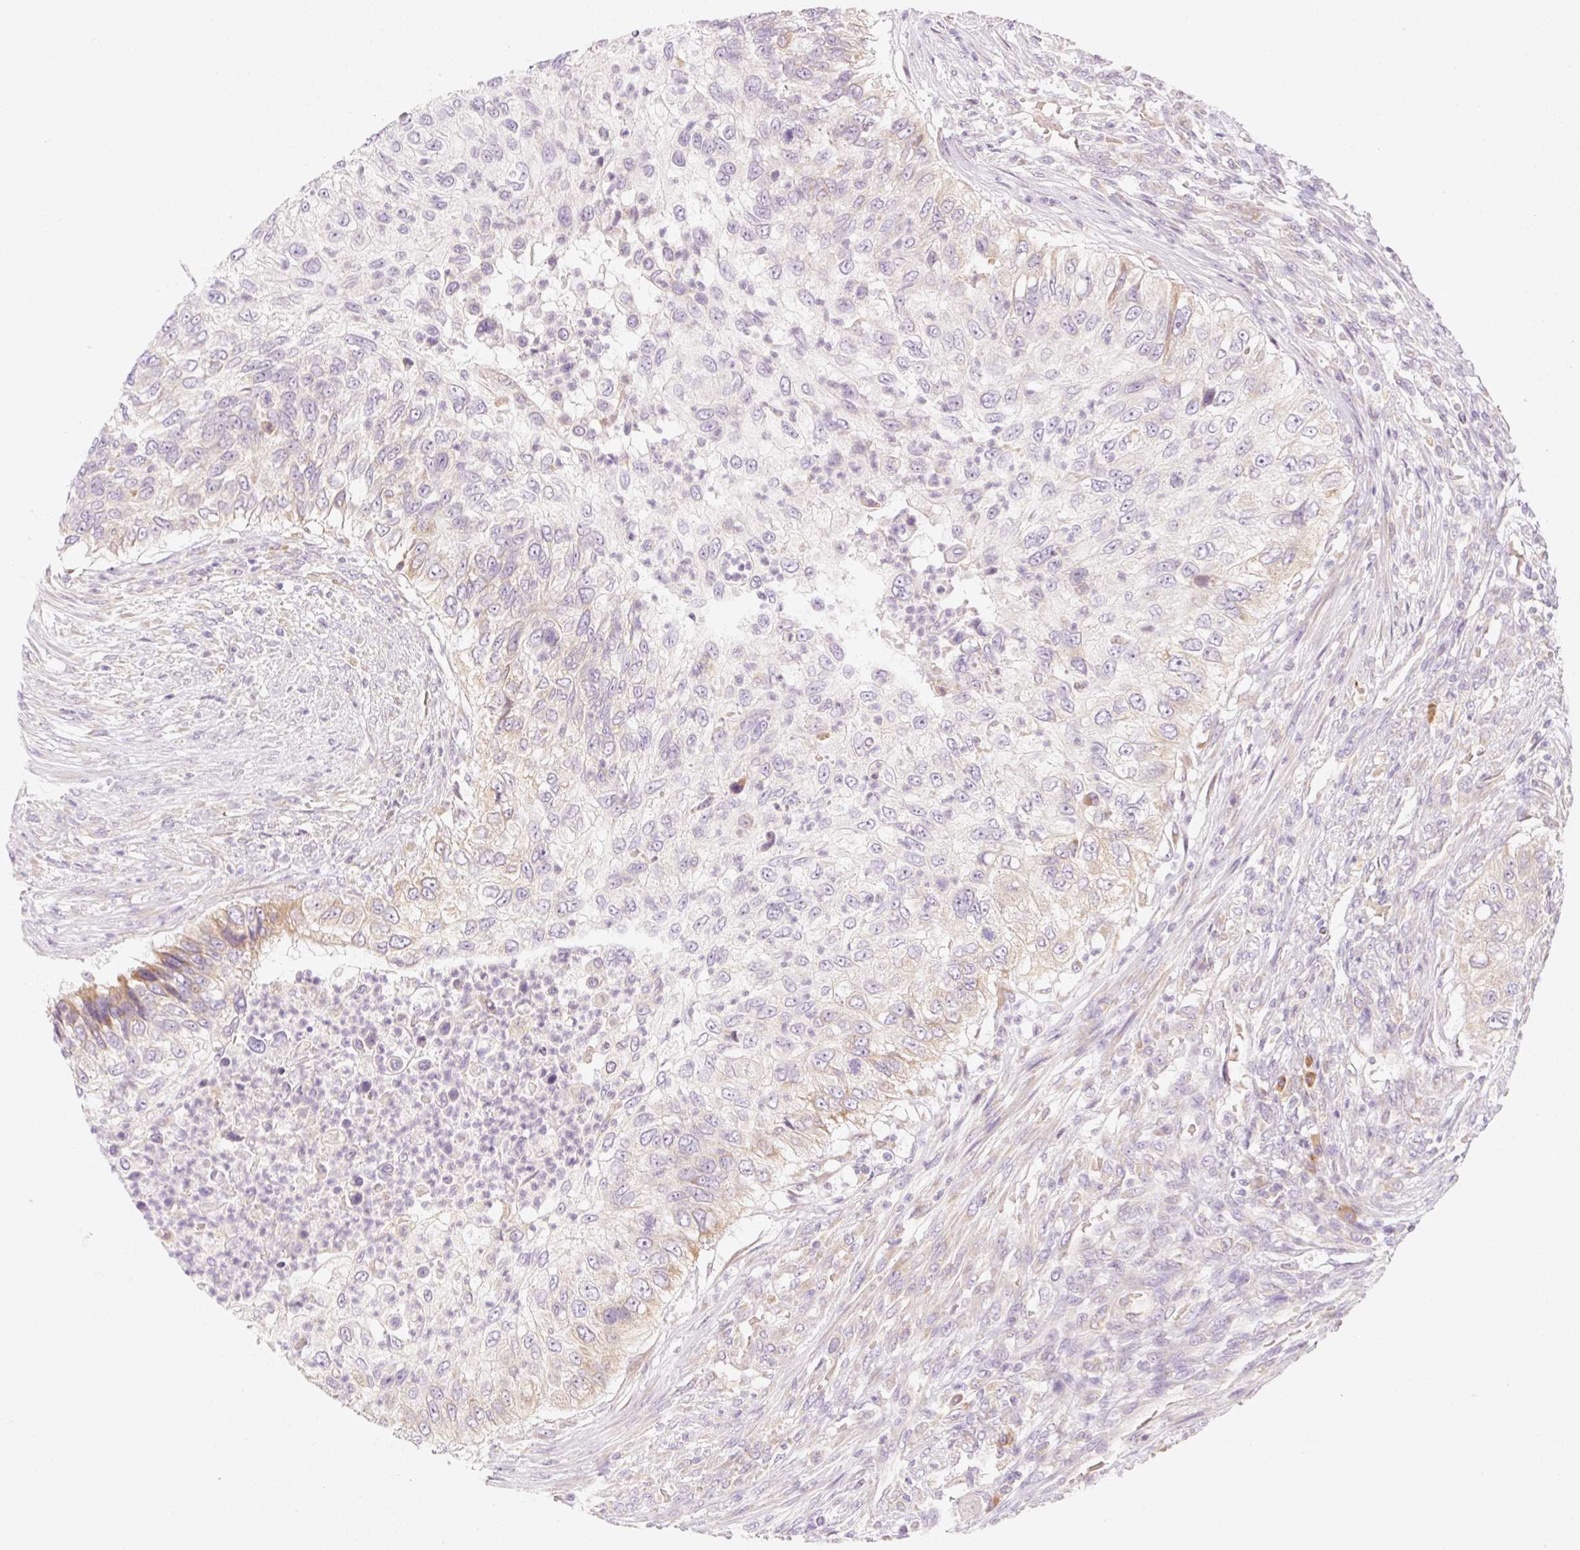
{"staining": {"intensity": "moderate", "quantity": "<25%", "location": "cytoplasmic/membranous"}, "tissue": "urothelial cancer", "cell_type": "Tumor cells", "image_type": "cancer", "snomed": [{"axis": "morphology", "description": "Urothelial carcinoma, High grade"}, {"axis": "topography", "description": "Urinary bladder"}], "caption": "This image demonstrates urothelial carcinoma (high-grade) stained with immunohistochemistry (IHC) to label a protein in brown. The cytoplasmic/membranous of tumor cells show moderate positivity for the protein. Nuclei are counter-stained blue.", "gene": "MYO1D", "patient": {"sex": "female", "age": 60}}